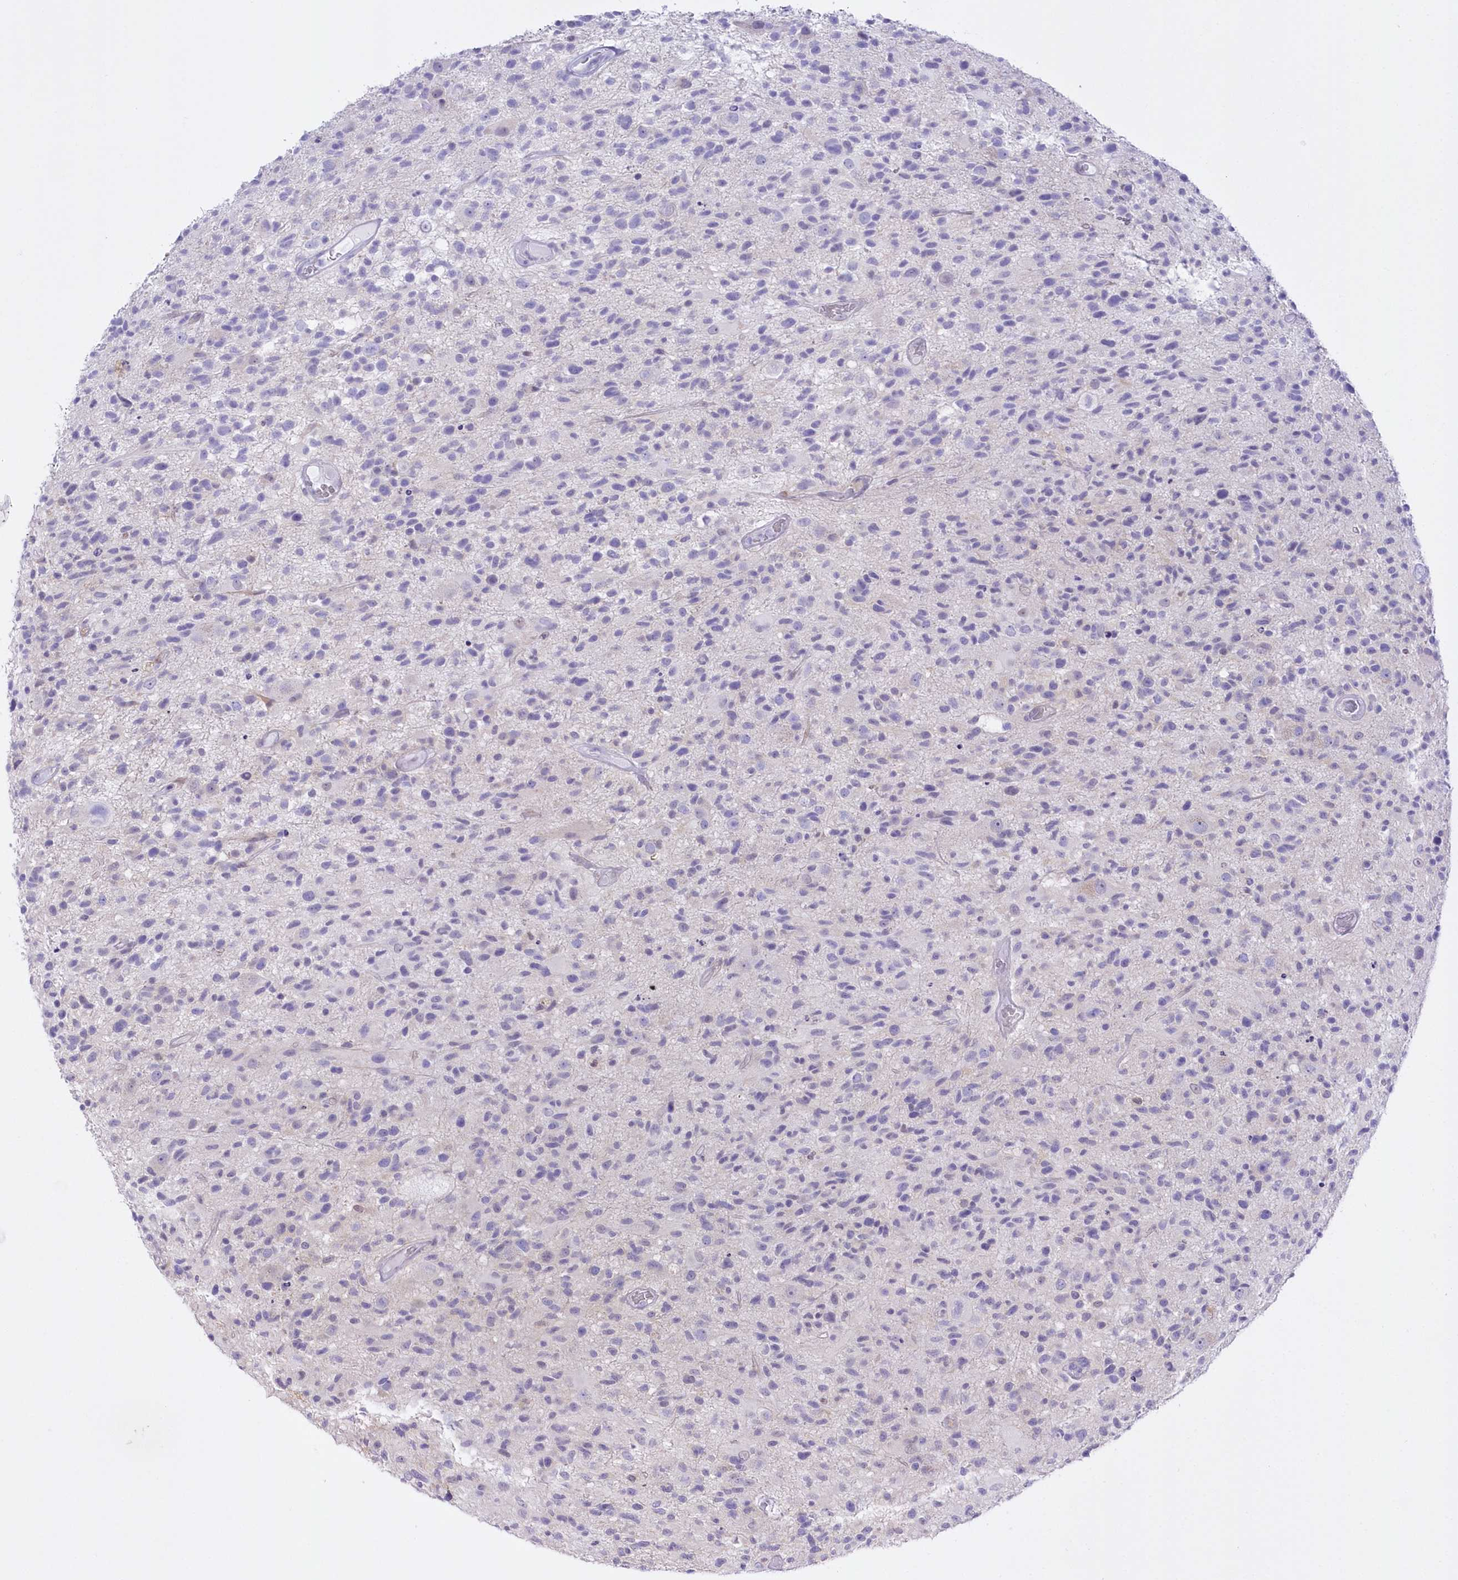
{"staining": {"intensity": "negative", "quantity": "none", "location": "none"}, "tissue": "glioma", "cell_type": "Tumor cells", "image_type": "cancer", "snomed": [{"axis": "morphology", "description": "Glioma, malignant, High grade"}, {"axis": "morphology", "description": "Glioblastoma, NOS"}, {"axis": "topography", "description": "Brain"}], "caption": "There is no significant positivity in tumor cells of glioma.", "gene": "UBA6", "patient": {"sex": "male", "age": 60}}